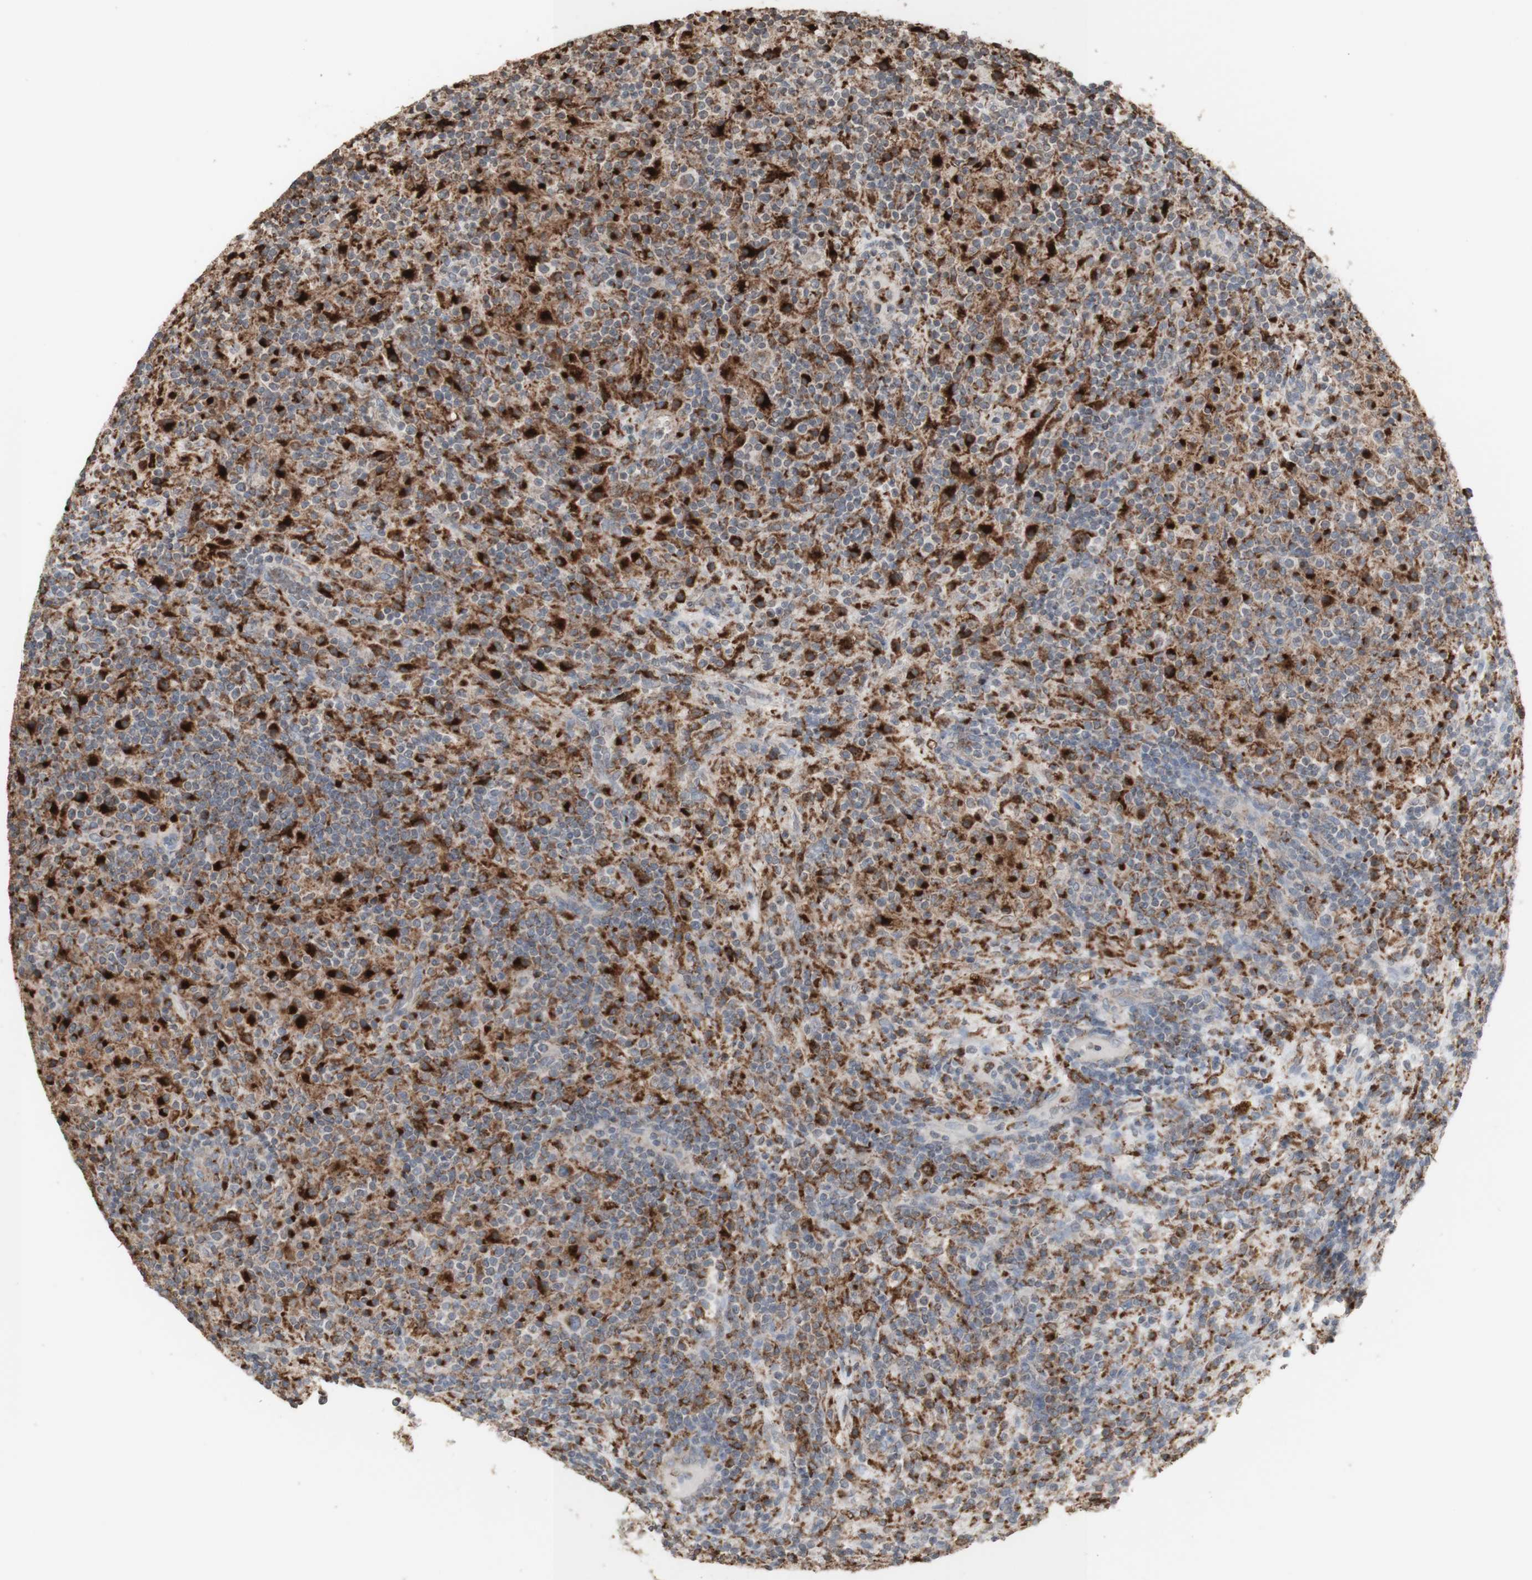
{"staining": {"intensity": "negative", "quantity": "none", "location": "none"}, "tissue": "lymphoma", "cell_type": "Tumor cells", "image_type": "cancer", "snomed": [{"axis": "morphology", "description": "Hodgkin's disease, NOS"}, {"axis": "topography", "description": "Lymph node"}], "caption": "Tumor cells show no significant protein expression in lymphoma. (Brightfield microscopy of DAB (3,3'-diaminobenzidine) immunohistochemistry at high magnification).", "gene": "ATP6V1E1", "patient": {"sex": "male", "age": 70}}